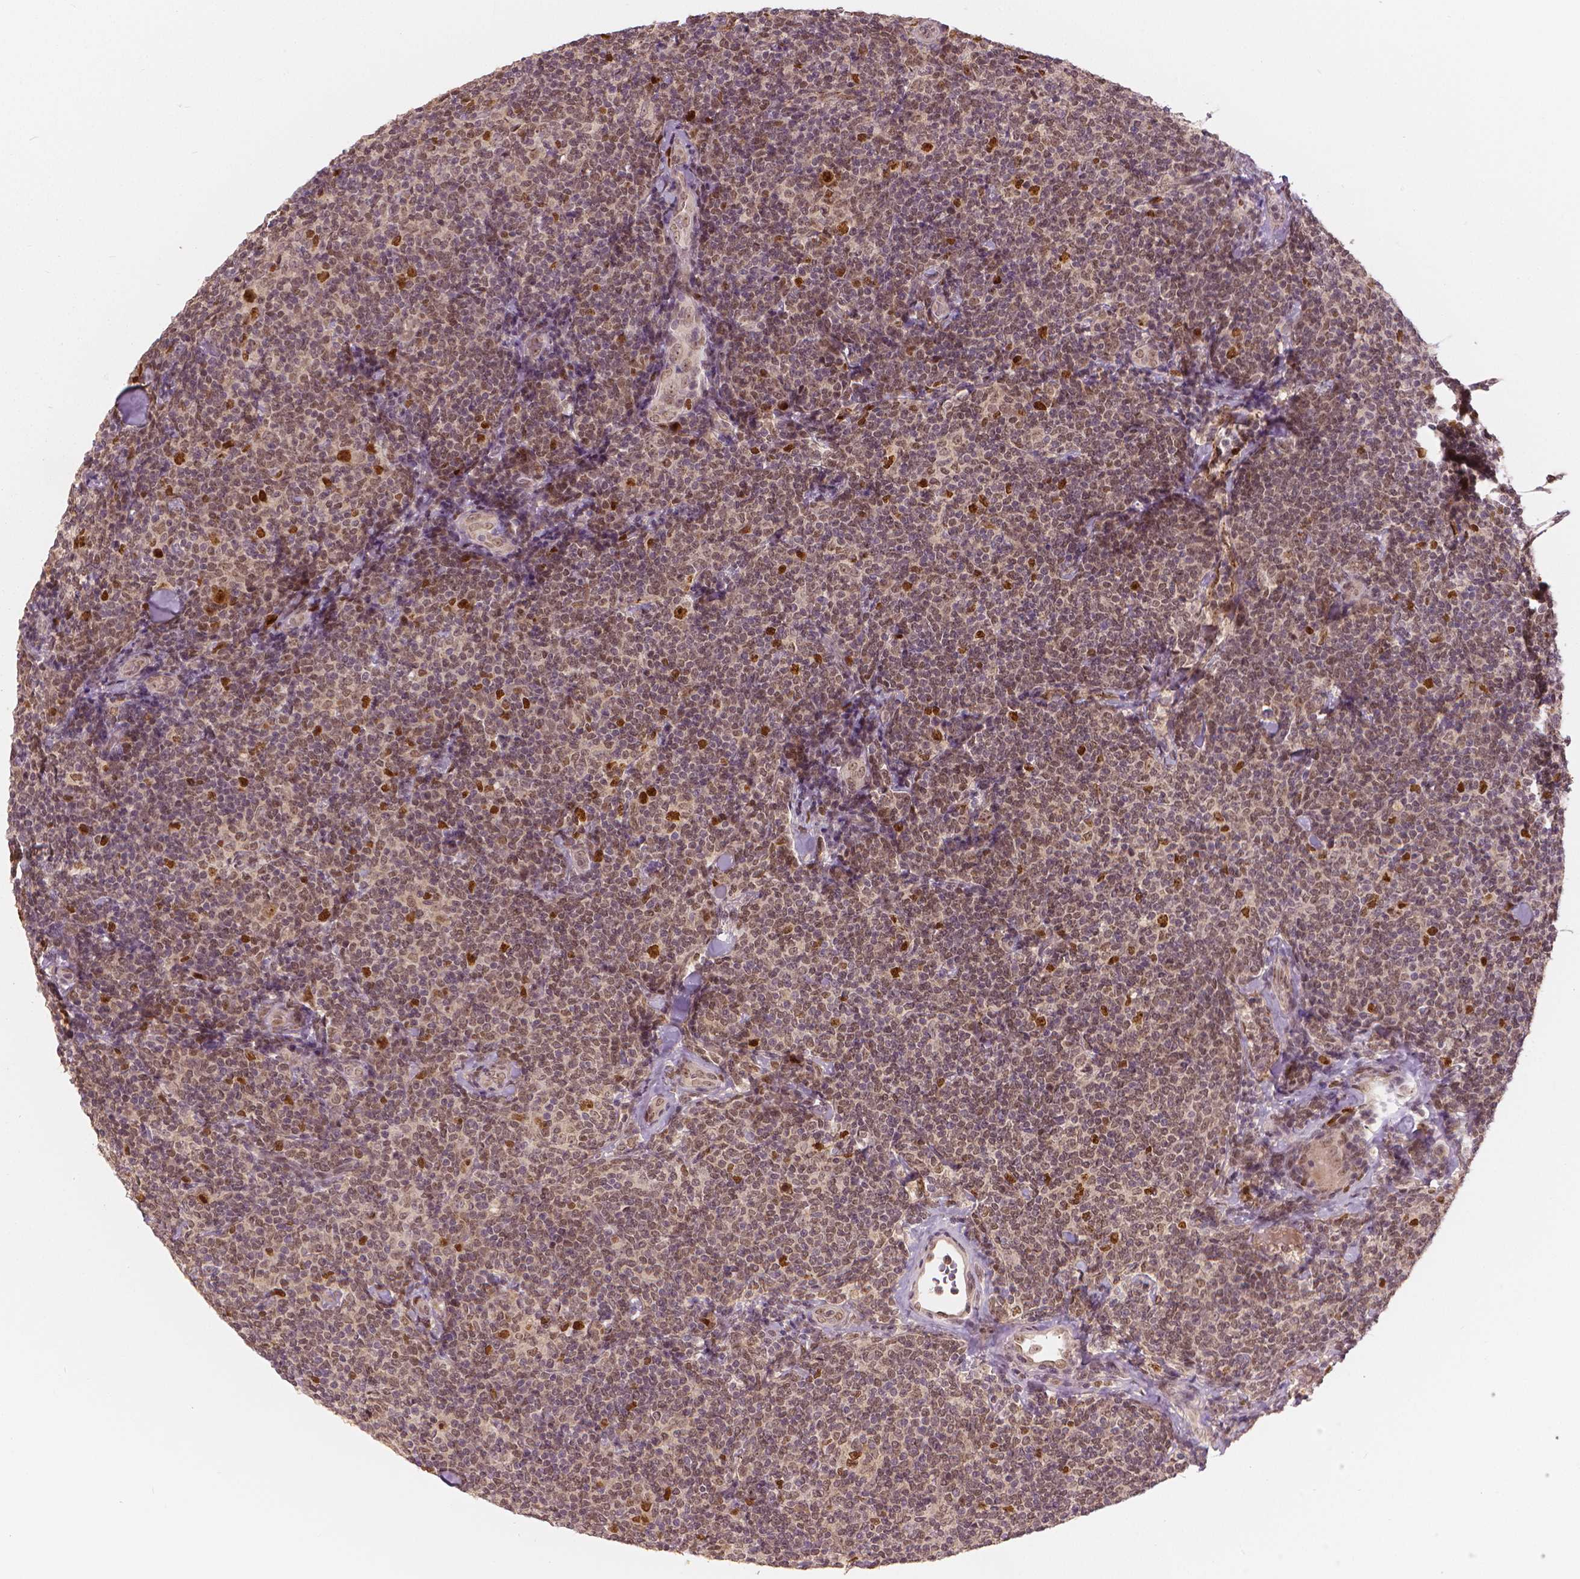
{"staining": {"intensity": "strong", "quantity": "<25%", "location": "nuclear"}, "tissue": "lymphoma", "cell_type": "Tumor cells", "image_type": "cancer", "snomed": [{"axis": "morphology", "description": "Malignant lymphoma, non-Hodgkin's type, Low grade"}, {"axis": "topography", "description": "Lymph node"}], "caption": "Lymphoma stained for a protein reveals strong nuclear positivity in tumor cells.", "gene": "NSD2", "patient": {"sex": "female", "age": 56}}